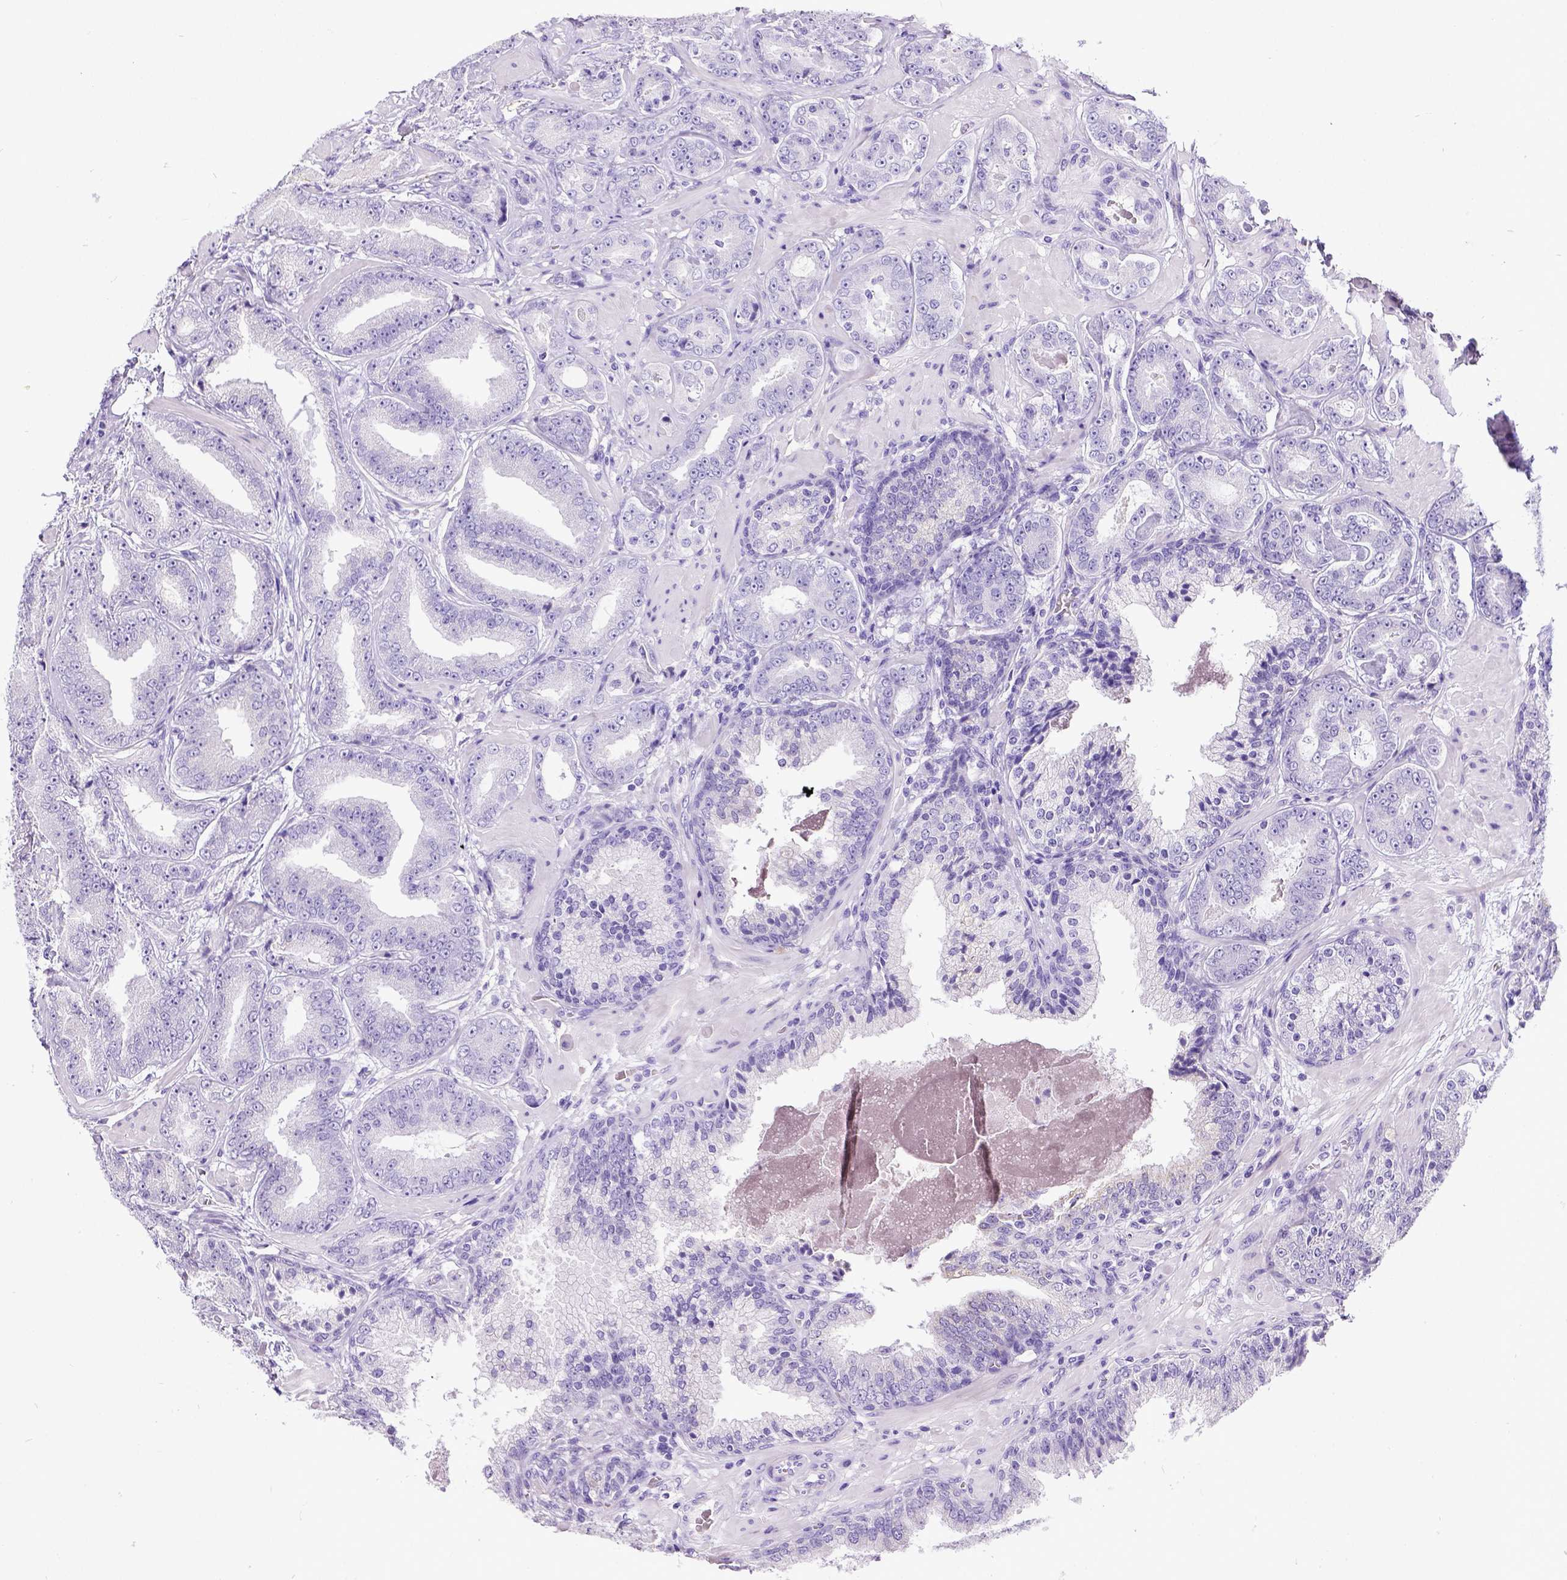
{"staining": {"intensity": "negative", "quantity": "none", "location": "none"}, "tissue": "prostate cancer", "cell_type": "Tumor cells", "image_type": "cancer", "snomed": [{"axis": "morphology", "description": "Adenocarcinoma, Low grade"}, {"axis": "topography", "description": "Prostate"}], "caption": "The IHC micrograph has no significant staining in tumor cells of low-grade adenocarcinoma (prostate) tissue.", "gene": "SATB2", "patient": {"sex": "male", "age": 60}}